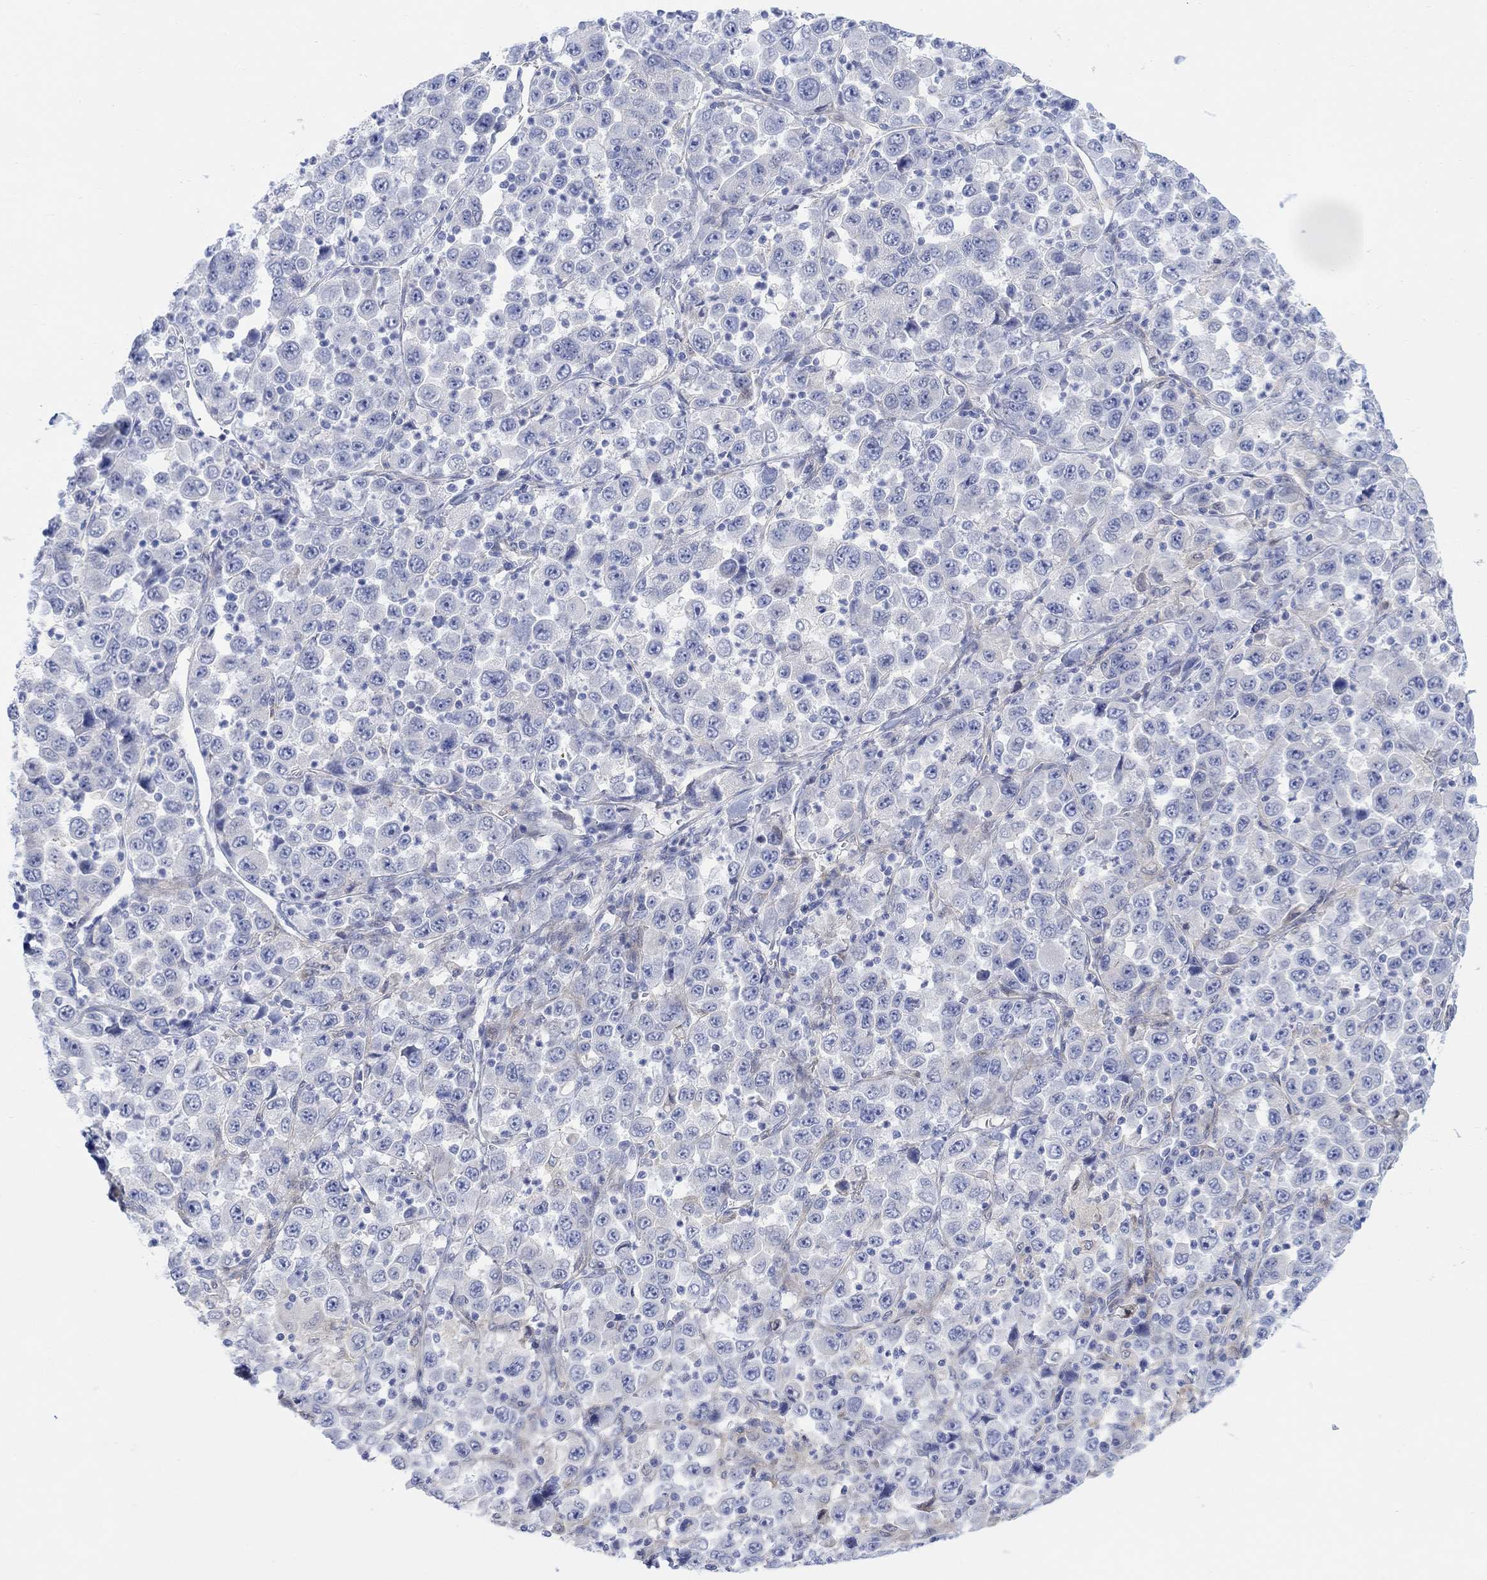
{"staining": {"intensity": "negative", "quantity": "none", "location": "none"}, "tissue": "stomach cancer", "cell_type": "Tumor cells", "image_type": "cancer", "snomed": [{"axis": "morphology", "description": "Normal tissue, NOS"}, {"axis": "morphology", "description": "Adenocarcinoma, NOS"}, {"axis": "topography", "description": "Stomach, upper"}, {"axis": "topography", "description": "Stomach"}], "caption": "Stomach cancer was stained to show a protein in brown. There is no significant positivity in tumor cells.", "gene": "TLDC2", "patient": {"sex": "male", "age": 59}}